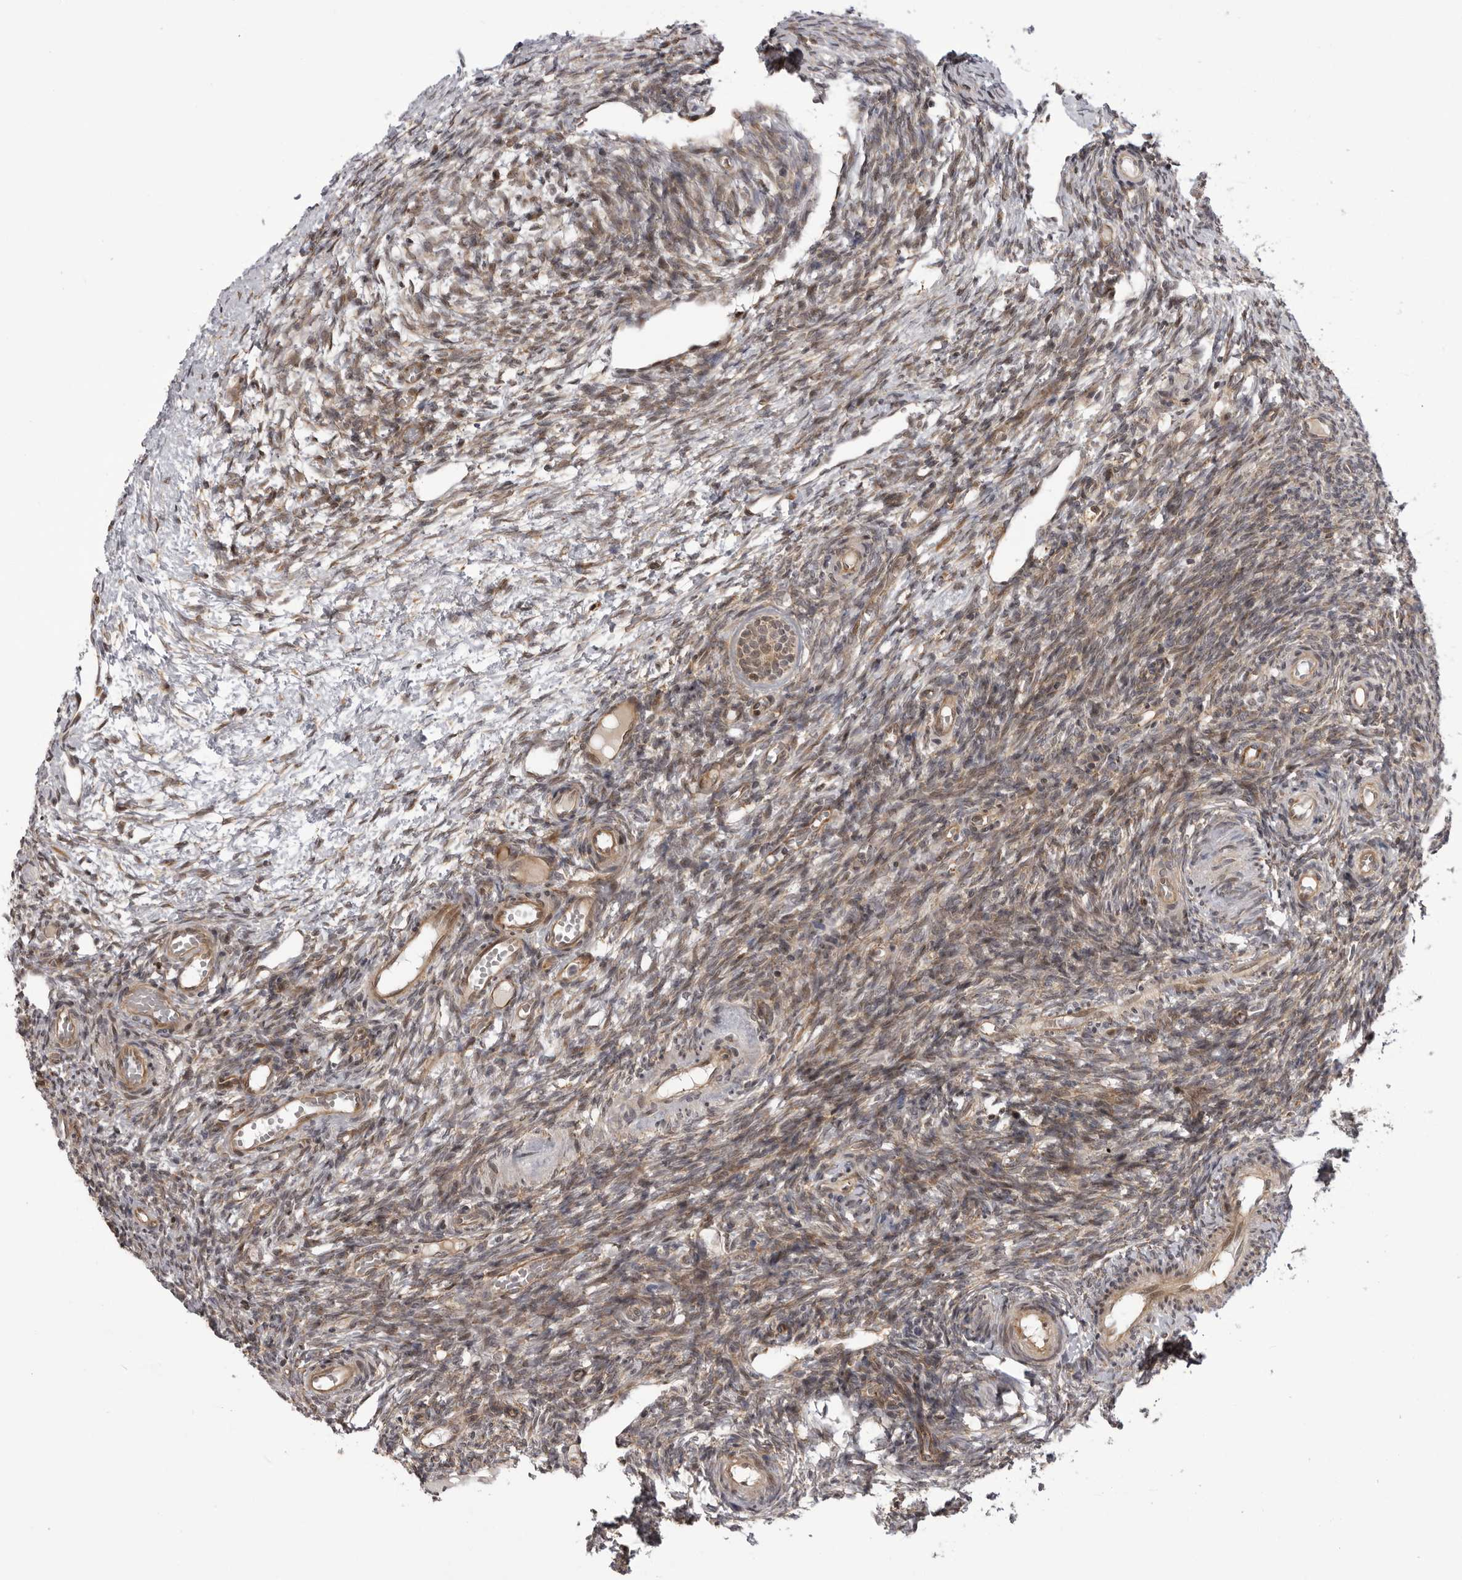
{"staining": {"intensity": "weak", "quantity": ">75%", "location": "cytoplasmic/membranous"}, "tissue": "ovary", "cell_type": "Ovarian stroma cells", "image_type": "normal", "snomed": [{"axis": "morphology", "description": "Normal tissue, NOS"}, {"axis": "topography", "description": "Ovary"}], "caption": "Immunohistochemical staining of unremarkable ovary shows low levels of weak cytoplasmic/membranous expression in approximately >75% of ovarian stroma cells. (IHC, brightfield microscopy, high magnification).", "gene": "DNAH14", "patient": {"sex": "female", "age": 35}}